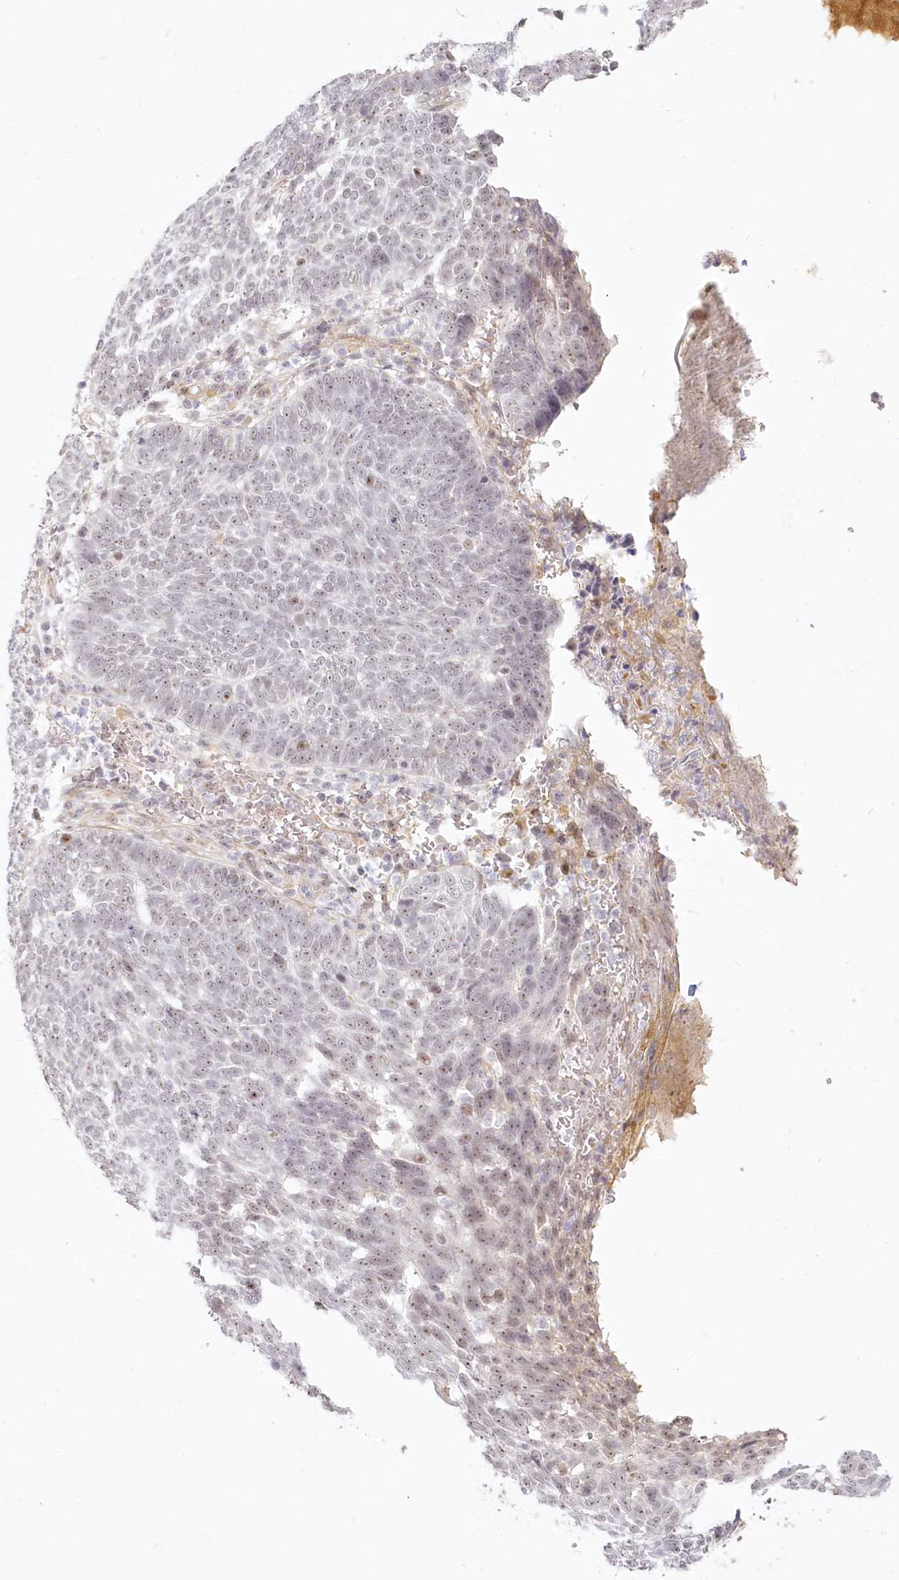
{"staining": {"intensity": "weak", "quantity": "25%-75%", "location": "nuclear"}, "tissue": "skin cancer", "cell_type": "Tumor cells", "image_type": "cancer", "snomed": [{"axis": "morphology", "description": "Normal tissue, NOS"}, {"axis": "morphology", "description": "Basal cell carcinoma"}, {"axis": "topography", "description": "Skin"}], "caption": "IHC (DAB (3,3'-diaminobenzidine)) staining of skin cancer demonstrates weak nuclear protein expression in approximately 25%-75% of tumor cells. The protein of interest is stained brown, and the nuclei are stained in blue (DAB (3,3'-diaminobenzidine) IHC with brightfield microscopy, high magnification).", "gene": "EXOSC7", "patient": {"sex": "male", "age": 64}}